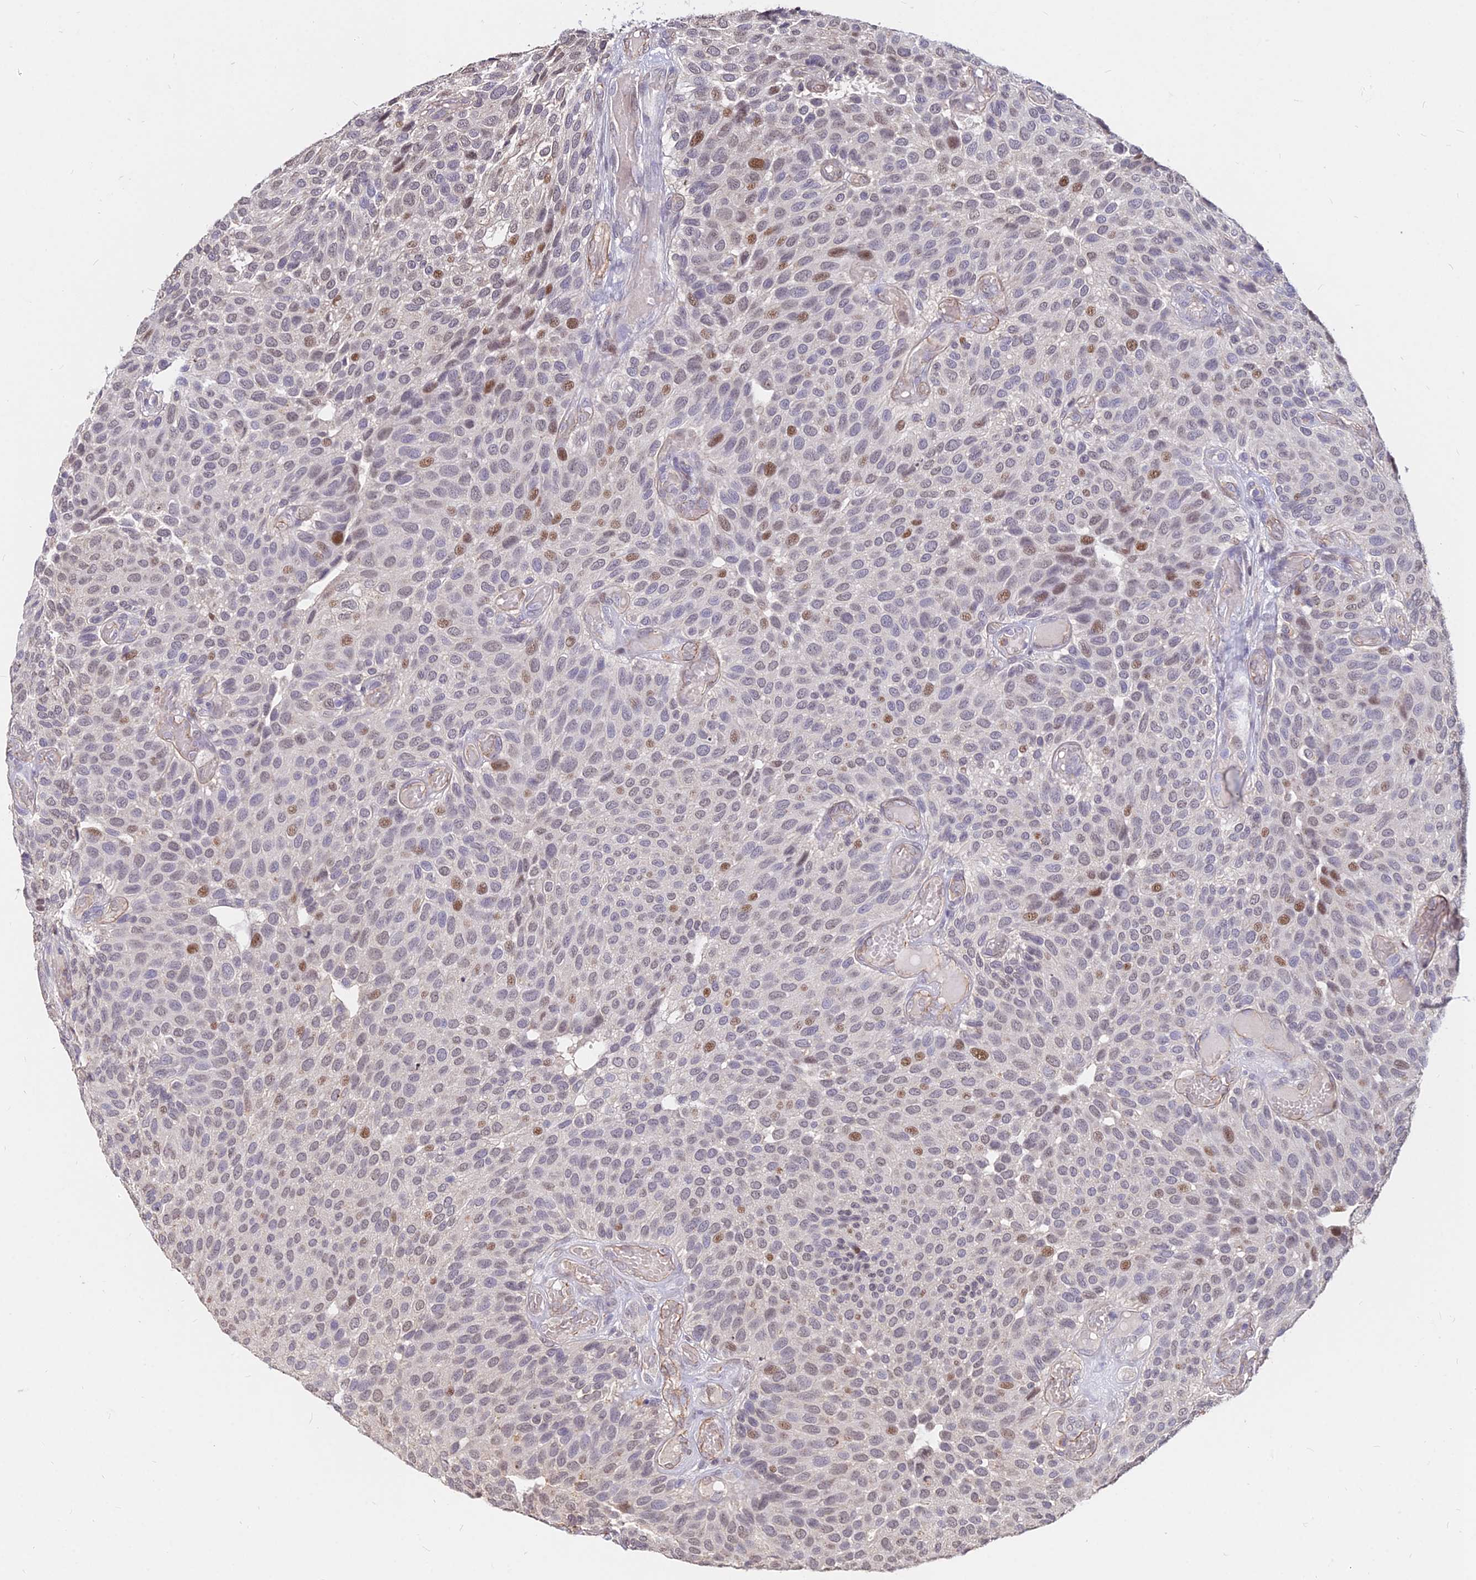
{"staining": {"intensity": "moderate", "quantity": "<25%", "location": "nuclear"}, "tissue": "urothelial cancer", "cell_type": "Tumor cells", "image_type": "cancer", "snomed": [{"axis": "morphology", "description": "Urothelial carcinoma, Low grade"}, {"axis": "topography", "description": "Urinary bladder"}], "caption": "Human urothelial cancer stained for a protein (brown) exhibits moderate nuclear positive expression in approximately <25% of tumor cells.", "gene": "C11orf68", "patient": {"sex": "male", "age": 89}}